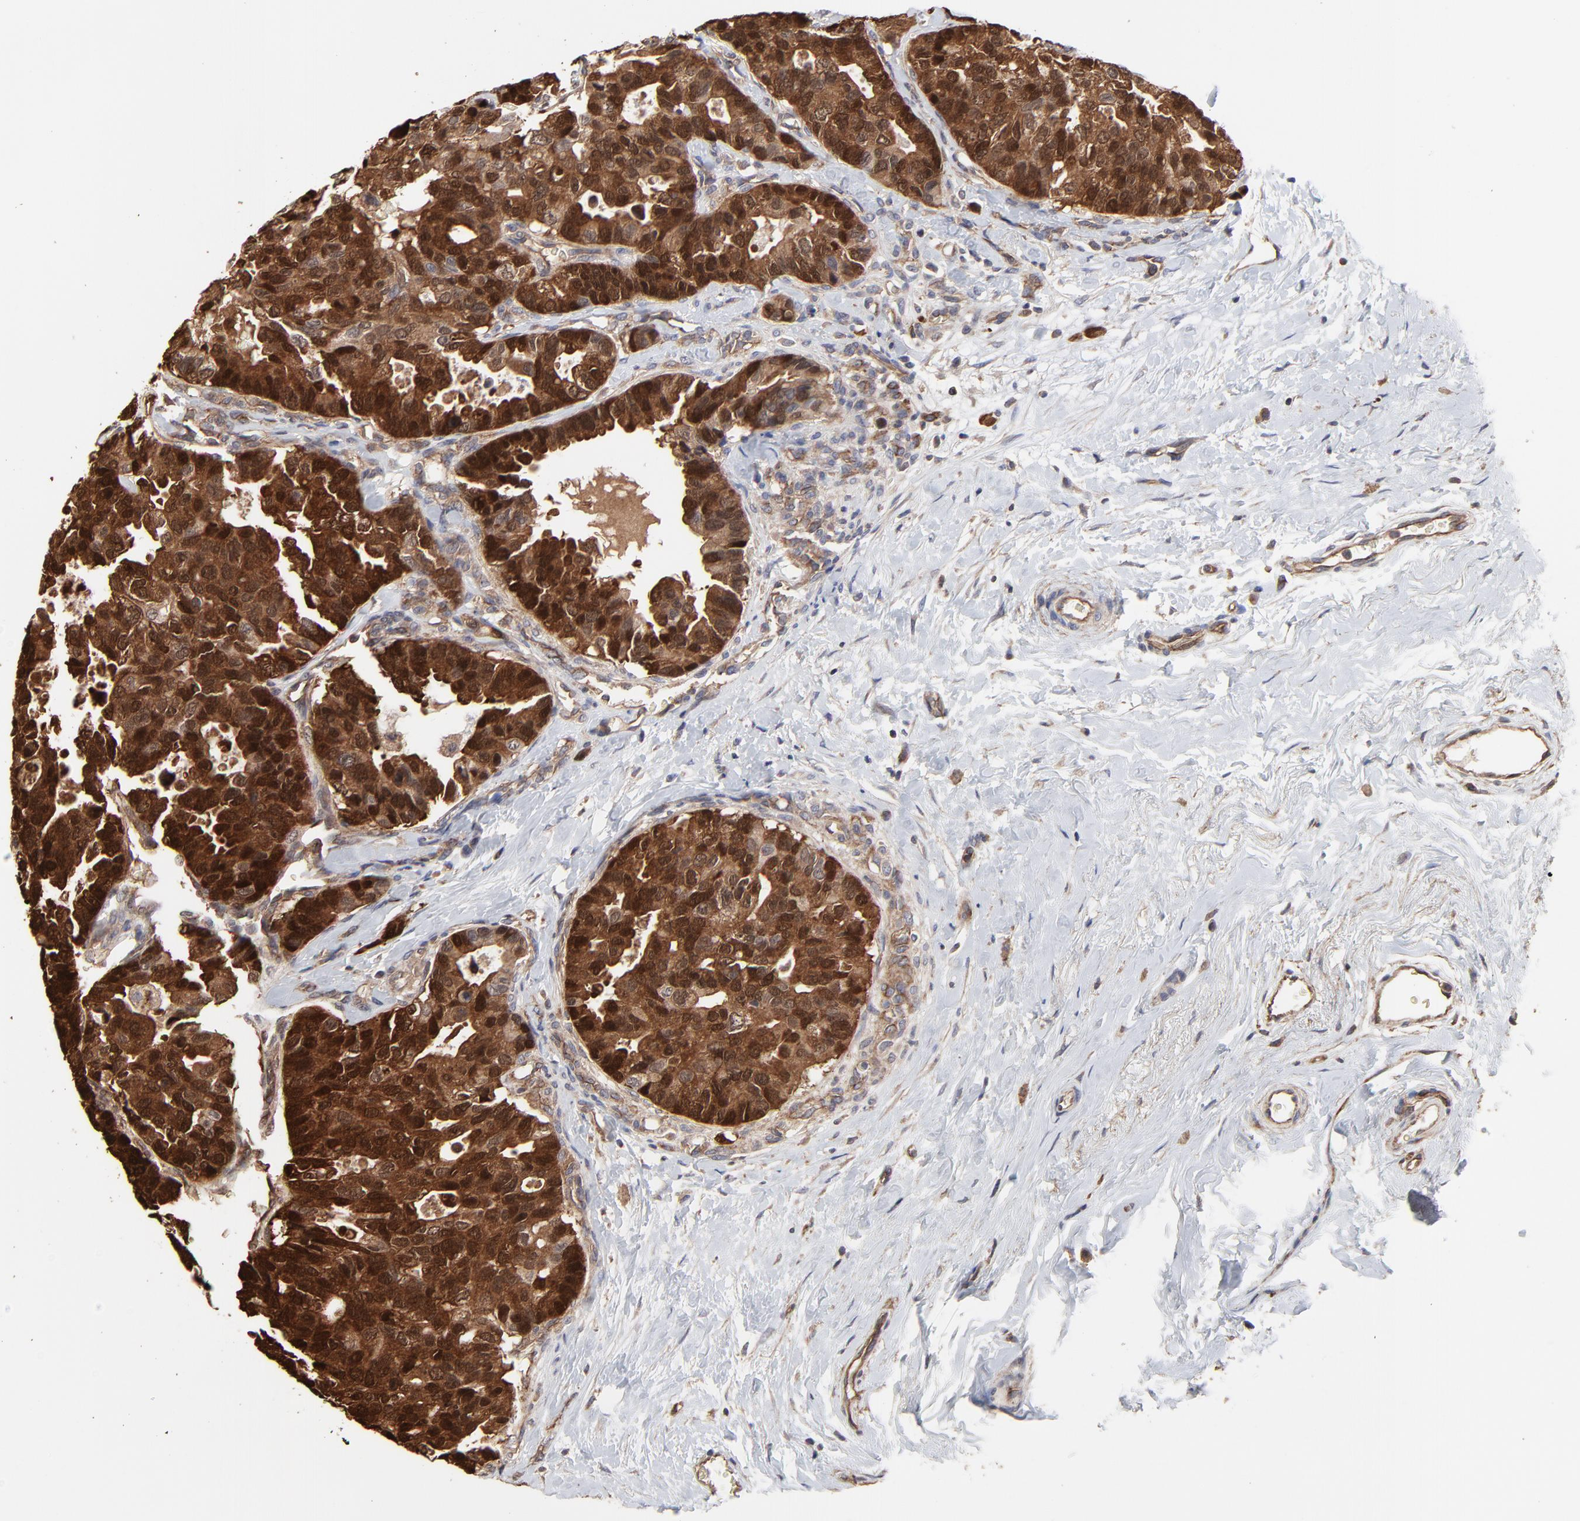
{"staining": {"intensity": "strong", "quantity": ">75%", "location": "cytoplasmic/membranous"}, "tissue": "breast cancer", "cell_type": "Tumor cells", "image_type": "cancer", "snomed": [{"axis": "morphology", "description": "Duct carcinoma"}, {"axis": "topography", "description": "Breast"}], "caption": "An immunohistochemistry (IHC) histopathology image of neoplastic tissue is shown. Protein staining in brown highlights strong cytoplasmic/membranous positivity in intraductal carcinoma (breast) within tumor cells. The staining is performed using DAB brown chromogen to label protein expression. The nuclei are counter-stained blue using hematoxylin.", "gene": "ARMT1", "patient": {"sex": "female", "age": 69}}